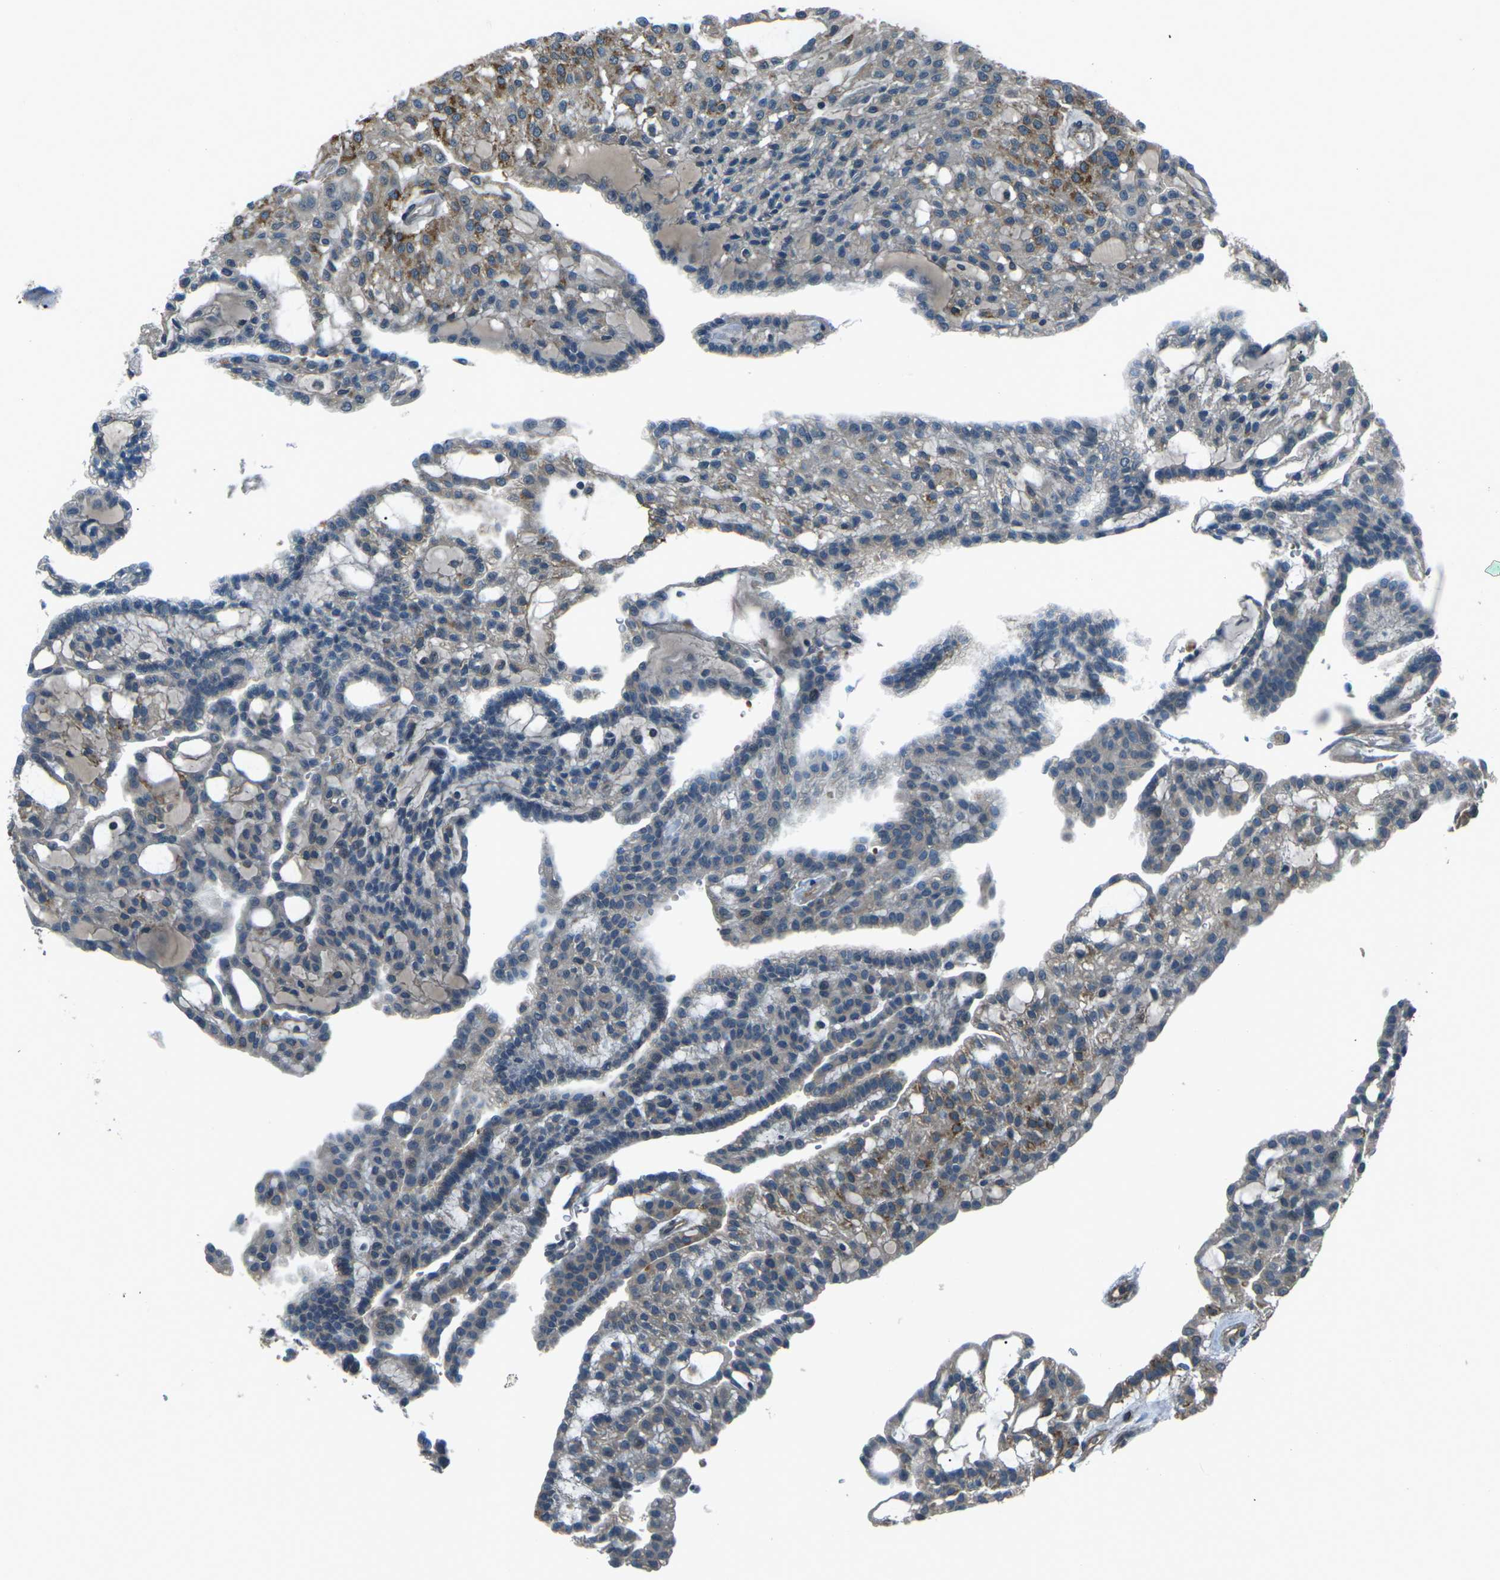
{"staining": {"intensity": "moderate", "quantity": "<25%", "location": "cytoplasmic/membranous"}, "tissue": "renal cancer", "cell_type": "Tumor cells", "image_type": "cancer", "snomed": [{"axis": "morphology", "description": "Adenocarcinoma, NOS"}, {"axis": "topography", "description": "Kidney"}], "caption": "Renal cancer stained with a brown dye exhibits moderate cytoplasmic/membranous positive positivity in approximately <25% of tumor cells.", "gene": "AFAP1", "patient": {"sex": "male", "age": 63}}